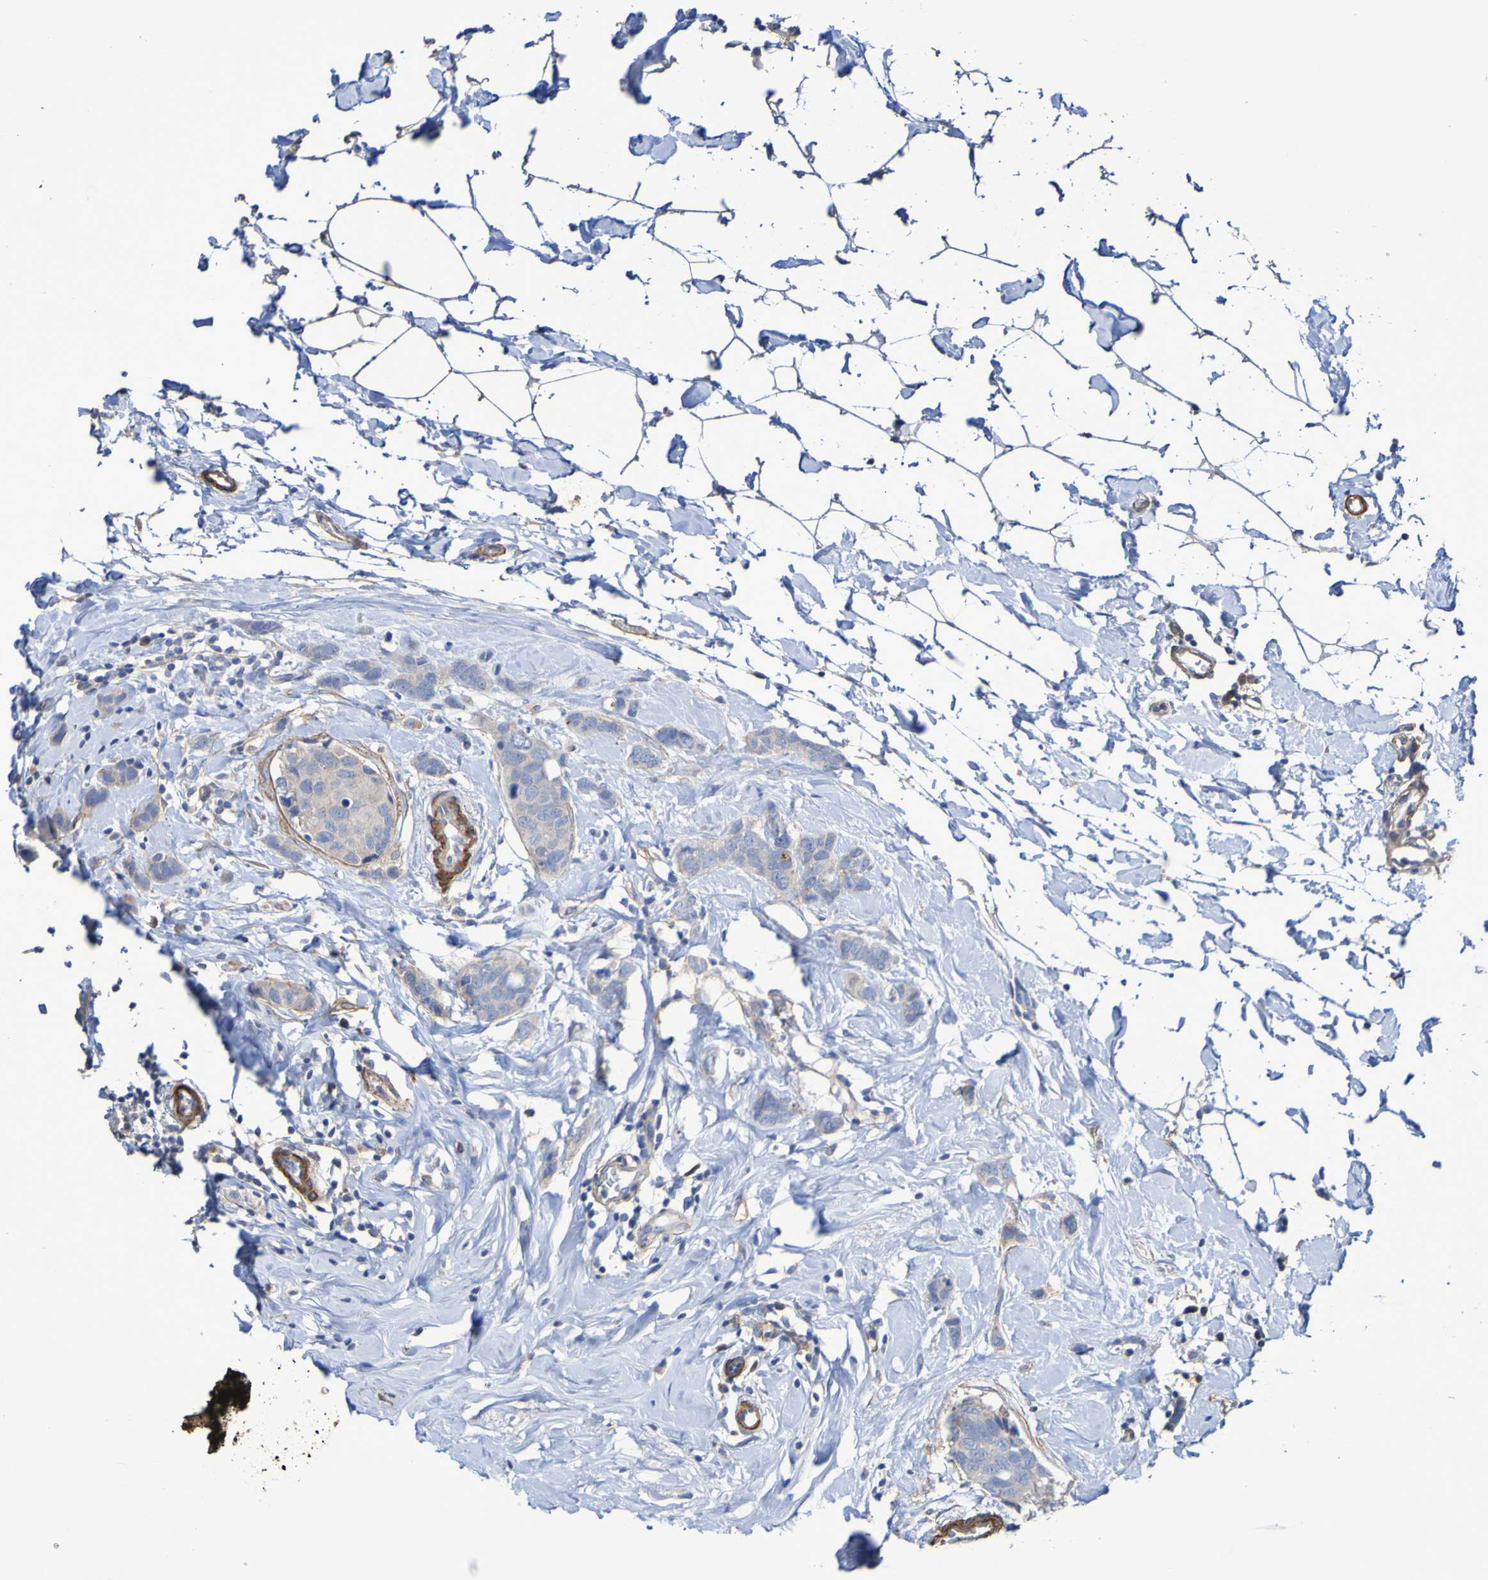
{"staining": {"intensity": "moderate", "quantity": ">75%", "location": "cytoplasmic/membranous"}, "tissue": "breast cancer", "cell_type": "Tumor cells", "image_type": "cancer", "snomed": [{"axis": "morphology", "description": "Normal tissue, NOS"}, {"axis": "morphology", "description": "Duct carcinoma"}, {"axis": "topography", "description": "Breast"}], "caption": "Moderate cytoplasmic/membranous positivity is present in about >75% of tumor cells in breast intraductal carcinoma. (DAB = brown stain, brightfield microscopy at high magnification).", "gene": "SRPRB", "patient": {"sex": "female", "age": 50}}